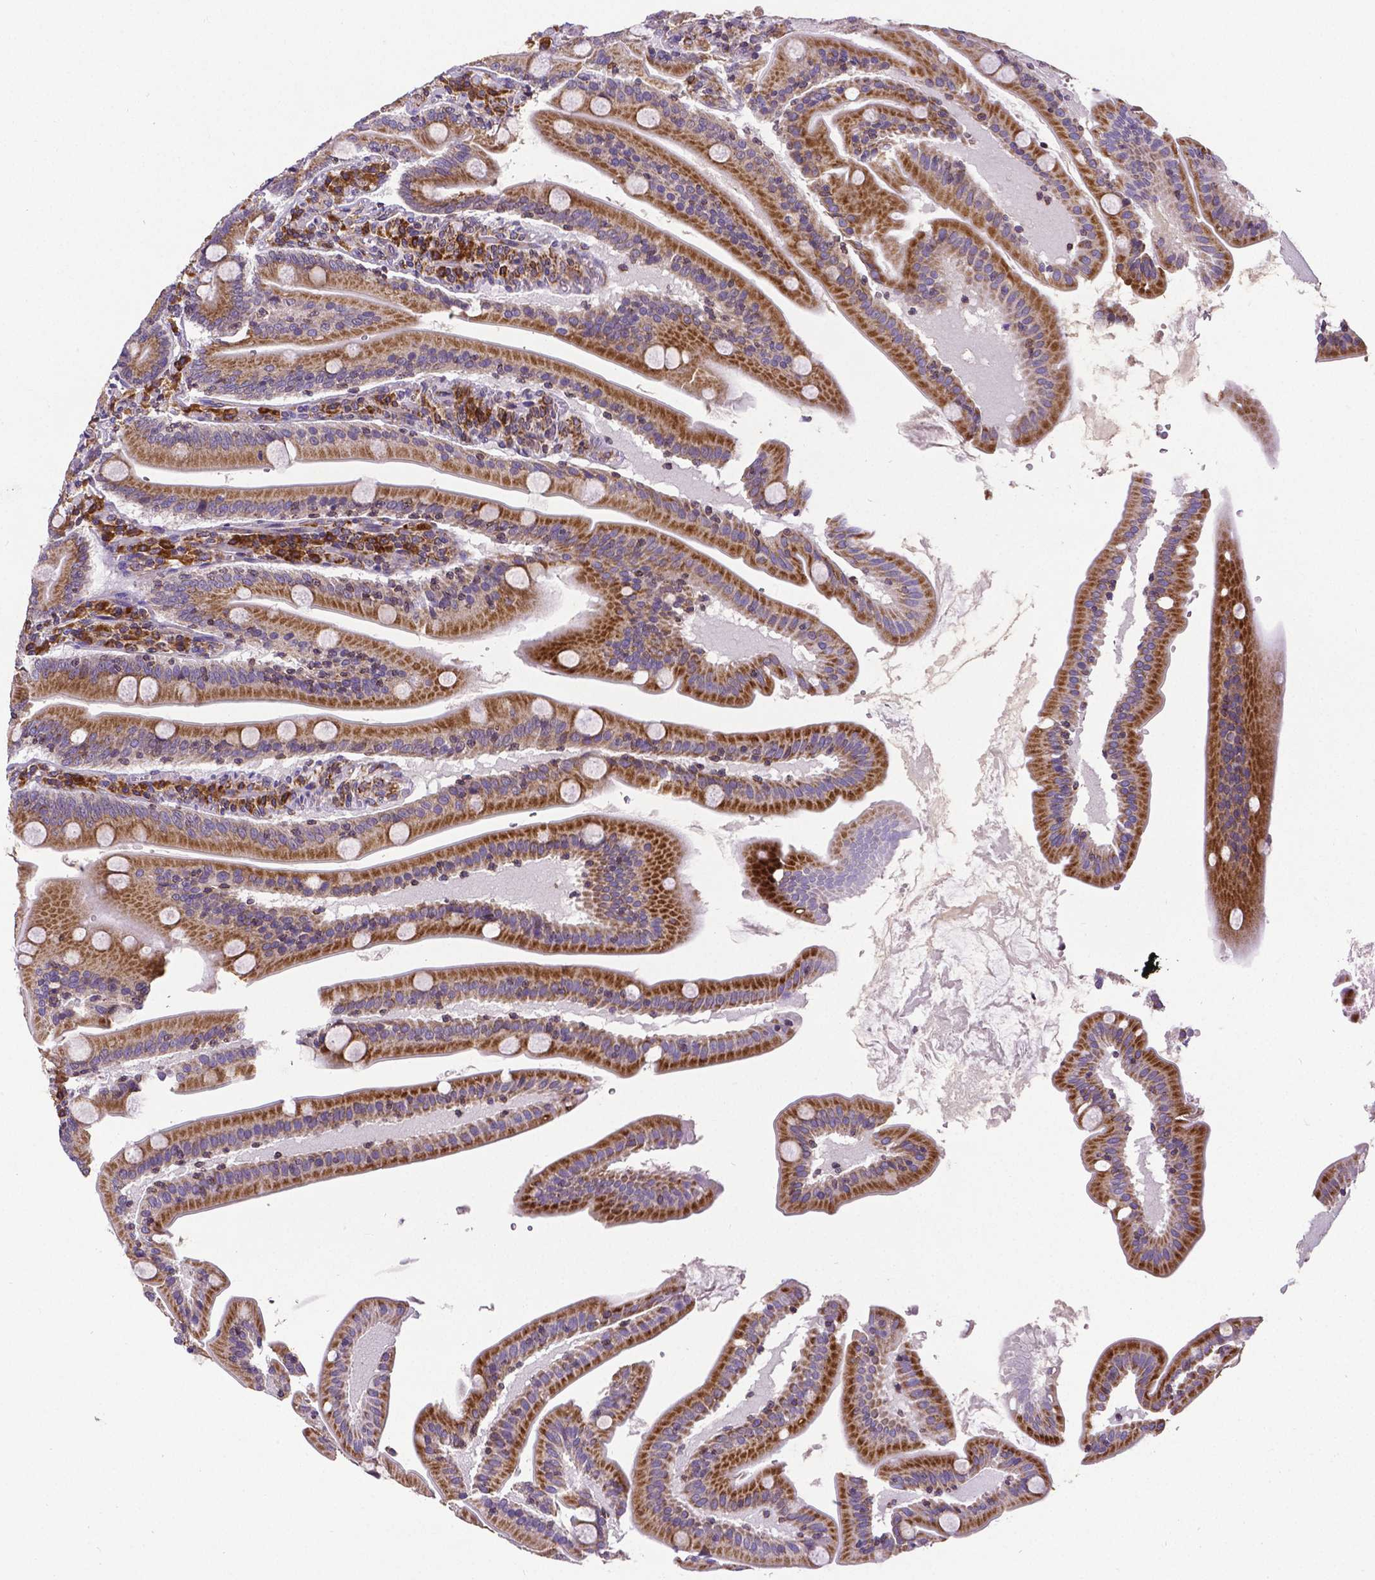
{"staining": {"intensity": "strong", "quantity": ">75%", "location": "cytoplasmic/membranous"}, "tissue": "small intestine", "cell_type": "Glandular cells", "image_type": "normal", "snomed": [{"axis": "morphology", "description": "Normal tissue, NOS"}, {"axis": "topography", "description": "Small intestine"}], "caption": "DAB immunohistochemical staining of benign human small intestine demonstrates strong cytoplasmic/membranous protein positivity in about >75% of glandular cells.", "gene": "MTDH", "patient": {"sex": "male", "age": 37}}